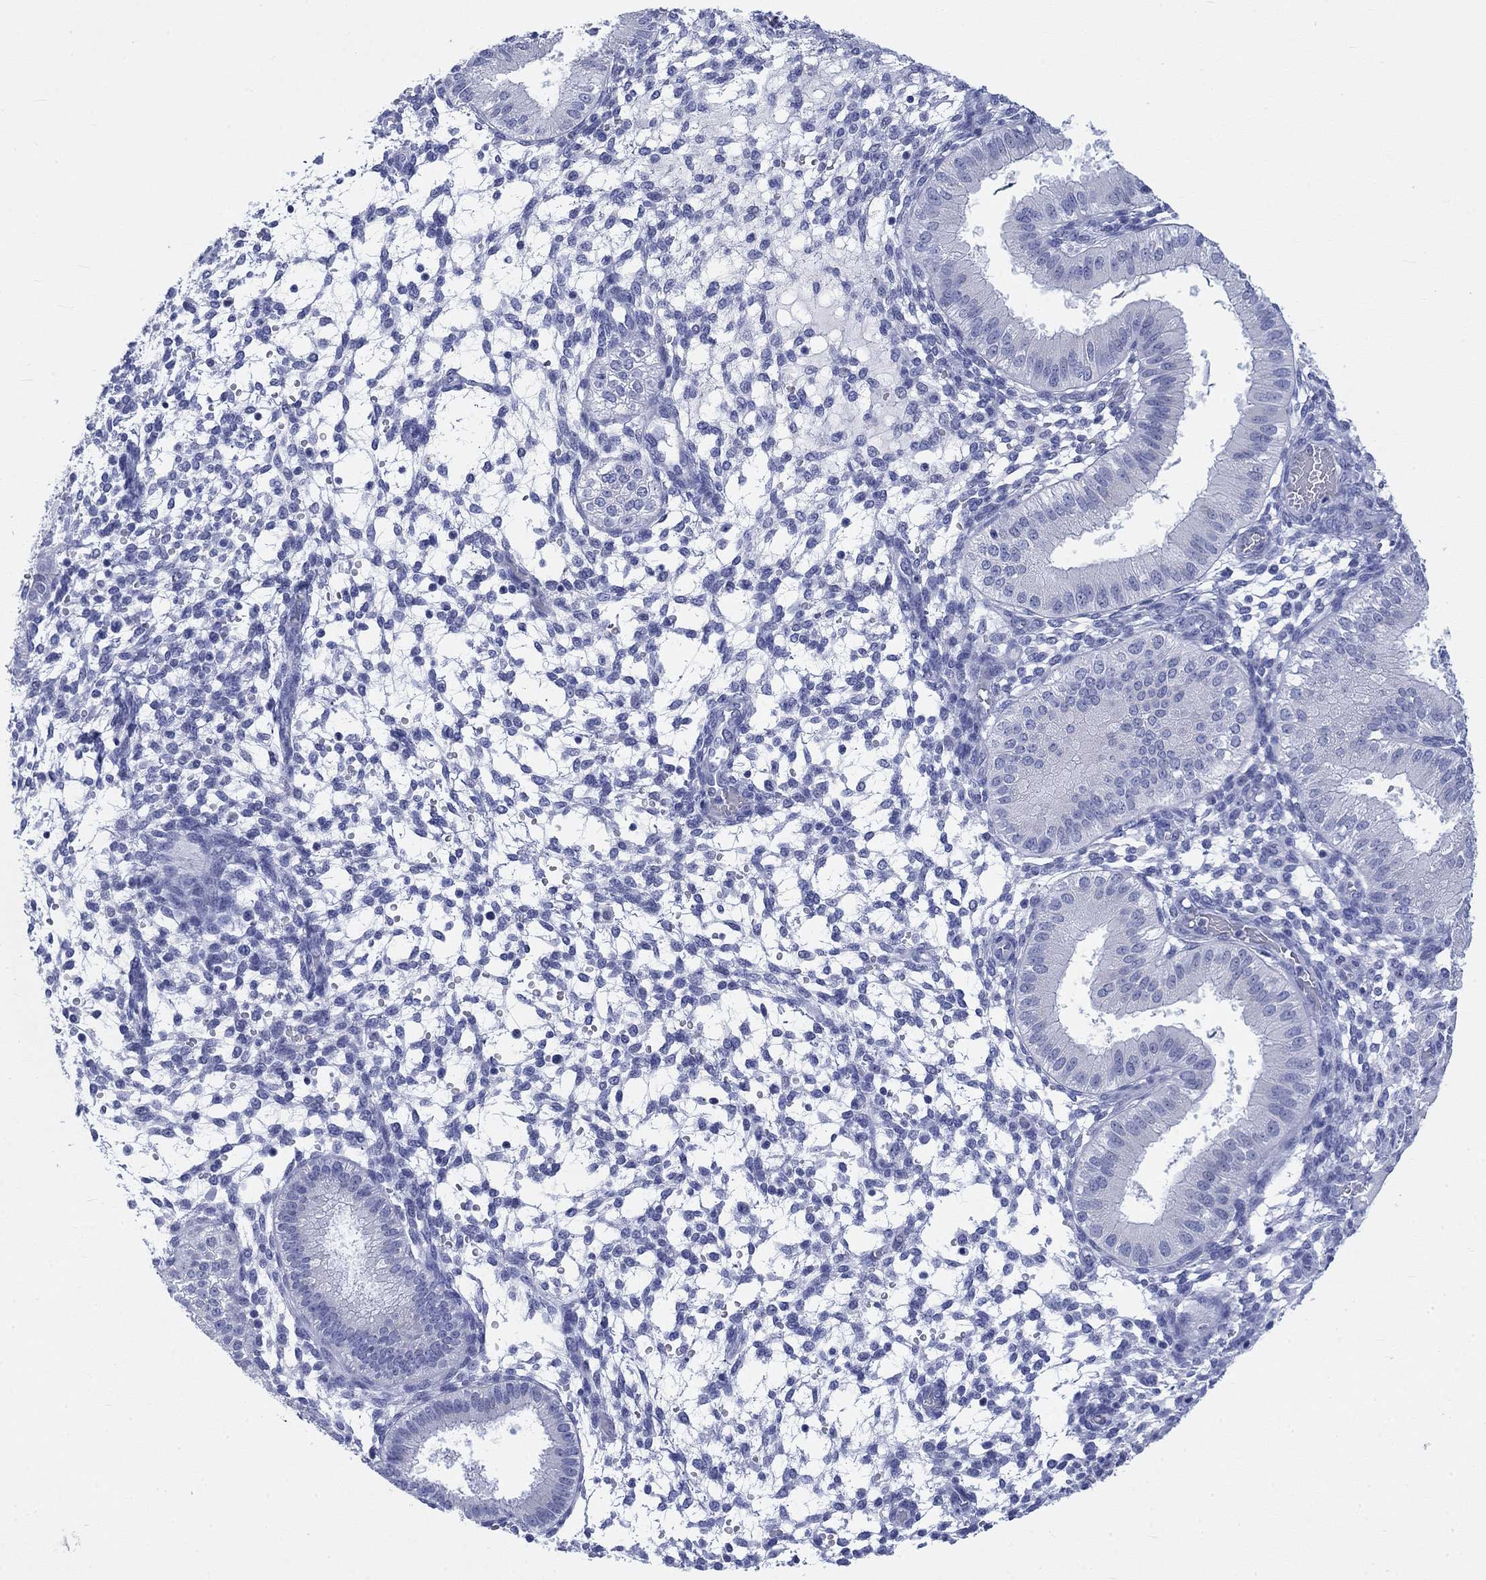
{"staining": {"intensity": "negative", "quantity": "none", "location": "none"}, "tissue": "endometrium", "cell_type": "Cells in endometrial stroma", "image_type": "normal", "snomed": [{"axis": "morphology", "description": "Normal tissue, NOS"}, {"axis": "topography", "description": "Endometrium"}], "caption": "Immunohistochemistry (IHC) of normal endometrium exhibits no positivity in cells in endometrial stroma. Nuclei are stained in blue.", "gene": "KRT76", "patient": {"sex": "female", "age": 43}}